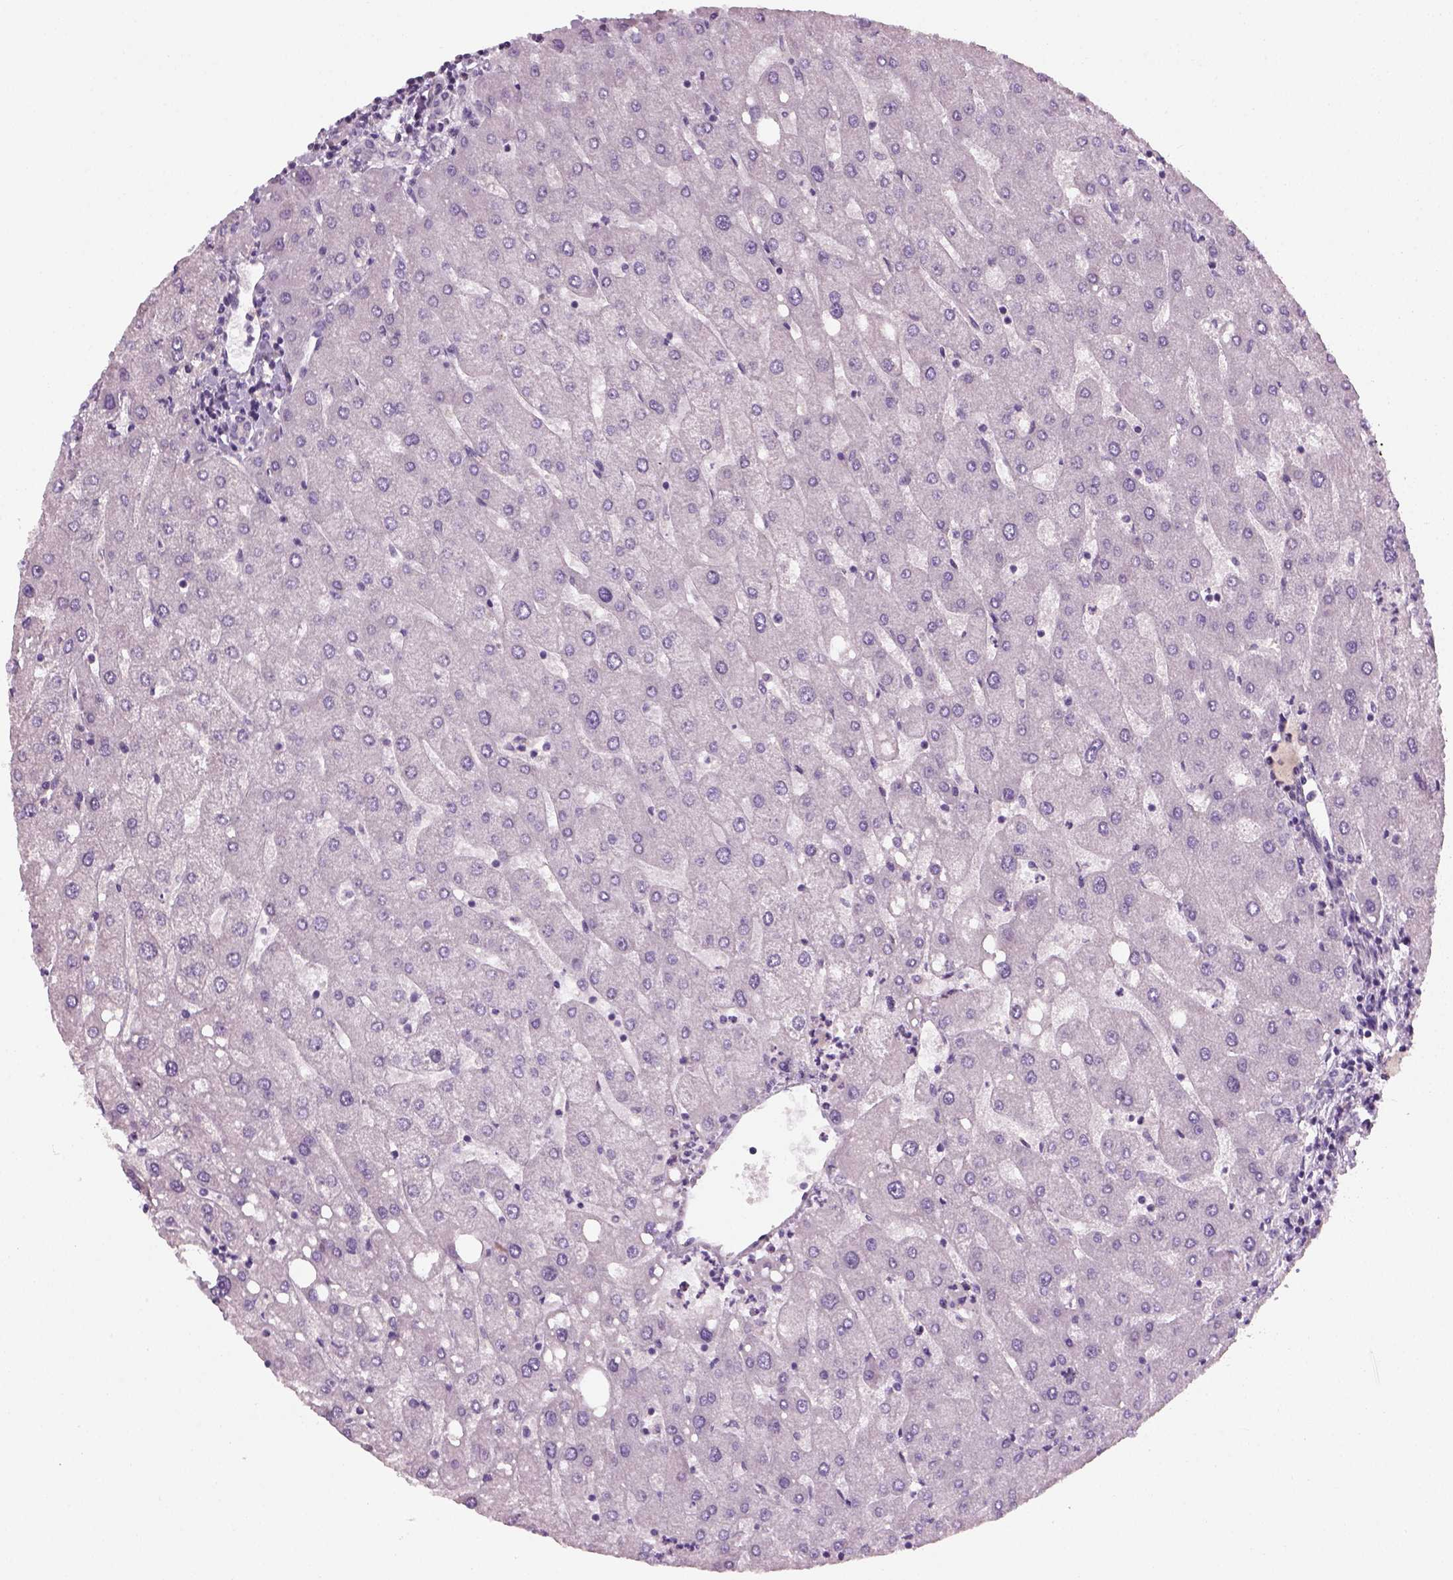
{"staining": {"intensity": "negative", "quantity": "none", "location": "none"}, "tissue": "liver", "cell_type": "Cholangiocytes", "image_type": "normal", "snomed": [{"axis": "morphology", "description": "Normal tissue, NOS"}, {"axis": "topography", "description": "Liver"}], "caption": "This is a image of immunohistochemistry (IHC) staining of normal liver, which shows no staining in cholangiocytes. (Immunohistochemistry, brightfield microscopy, high magnification).", "gene": "ELOVL3", "patient": {"sex": "male", "age": 67}}